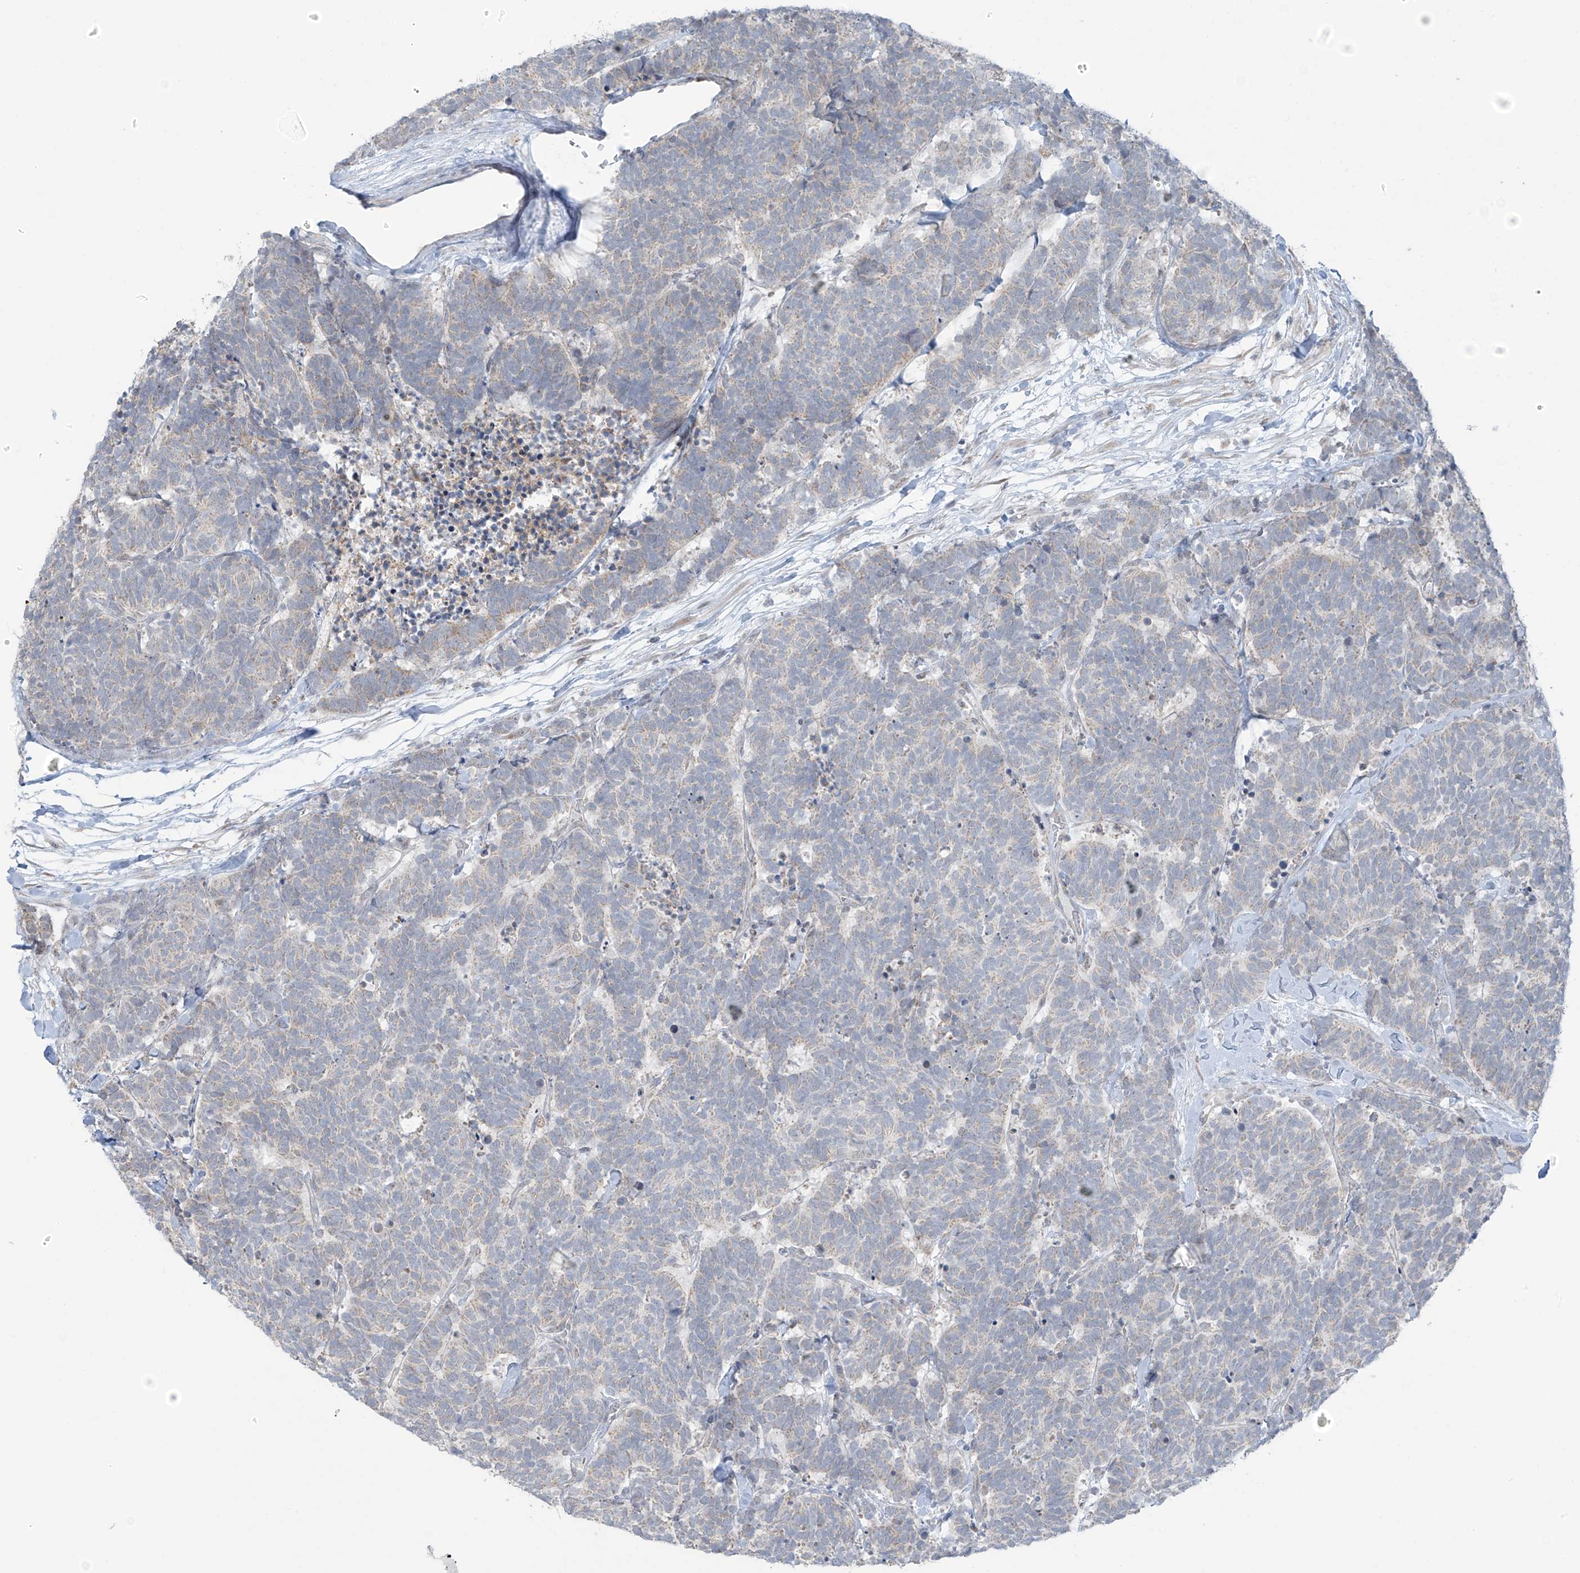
{"staining": {"intensity": "negative", "quantity": "none", "location": "none"}, "tissue": "carcinoid", "cell_type": "Tumor cells", "image_type": "cancer", "snomed": [{"axis": "morphology", "description": "Carcinoma, NOS"}, {"axis": "morphology", "description": "Carcinoid, malignant, NOS"}, {"axis": "topography", "description": "Urinary bladder"}], "caption": "A high-resolution micrograph shows immunohistochemistry staining of malignant carcinoid, which shows no significant positivity in tumor cells.", "gene": "HDDC2", "patient": {"sex": "male", "age": 57}}